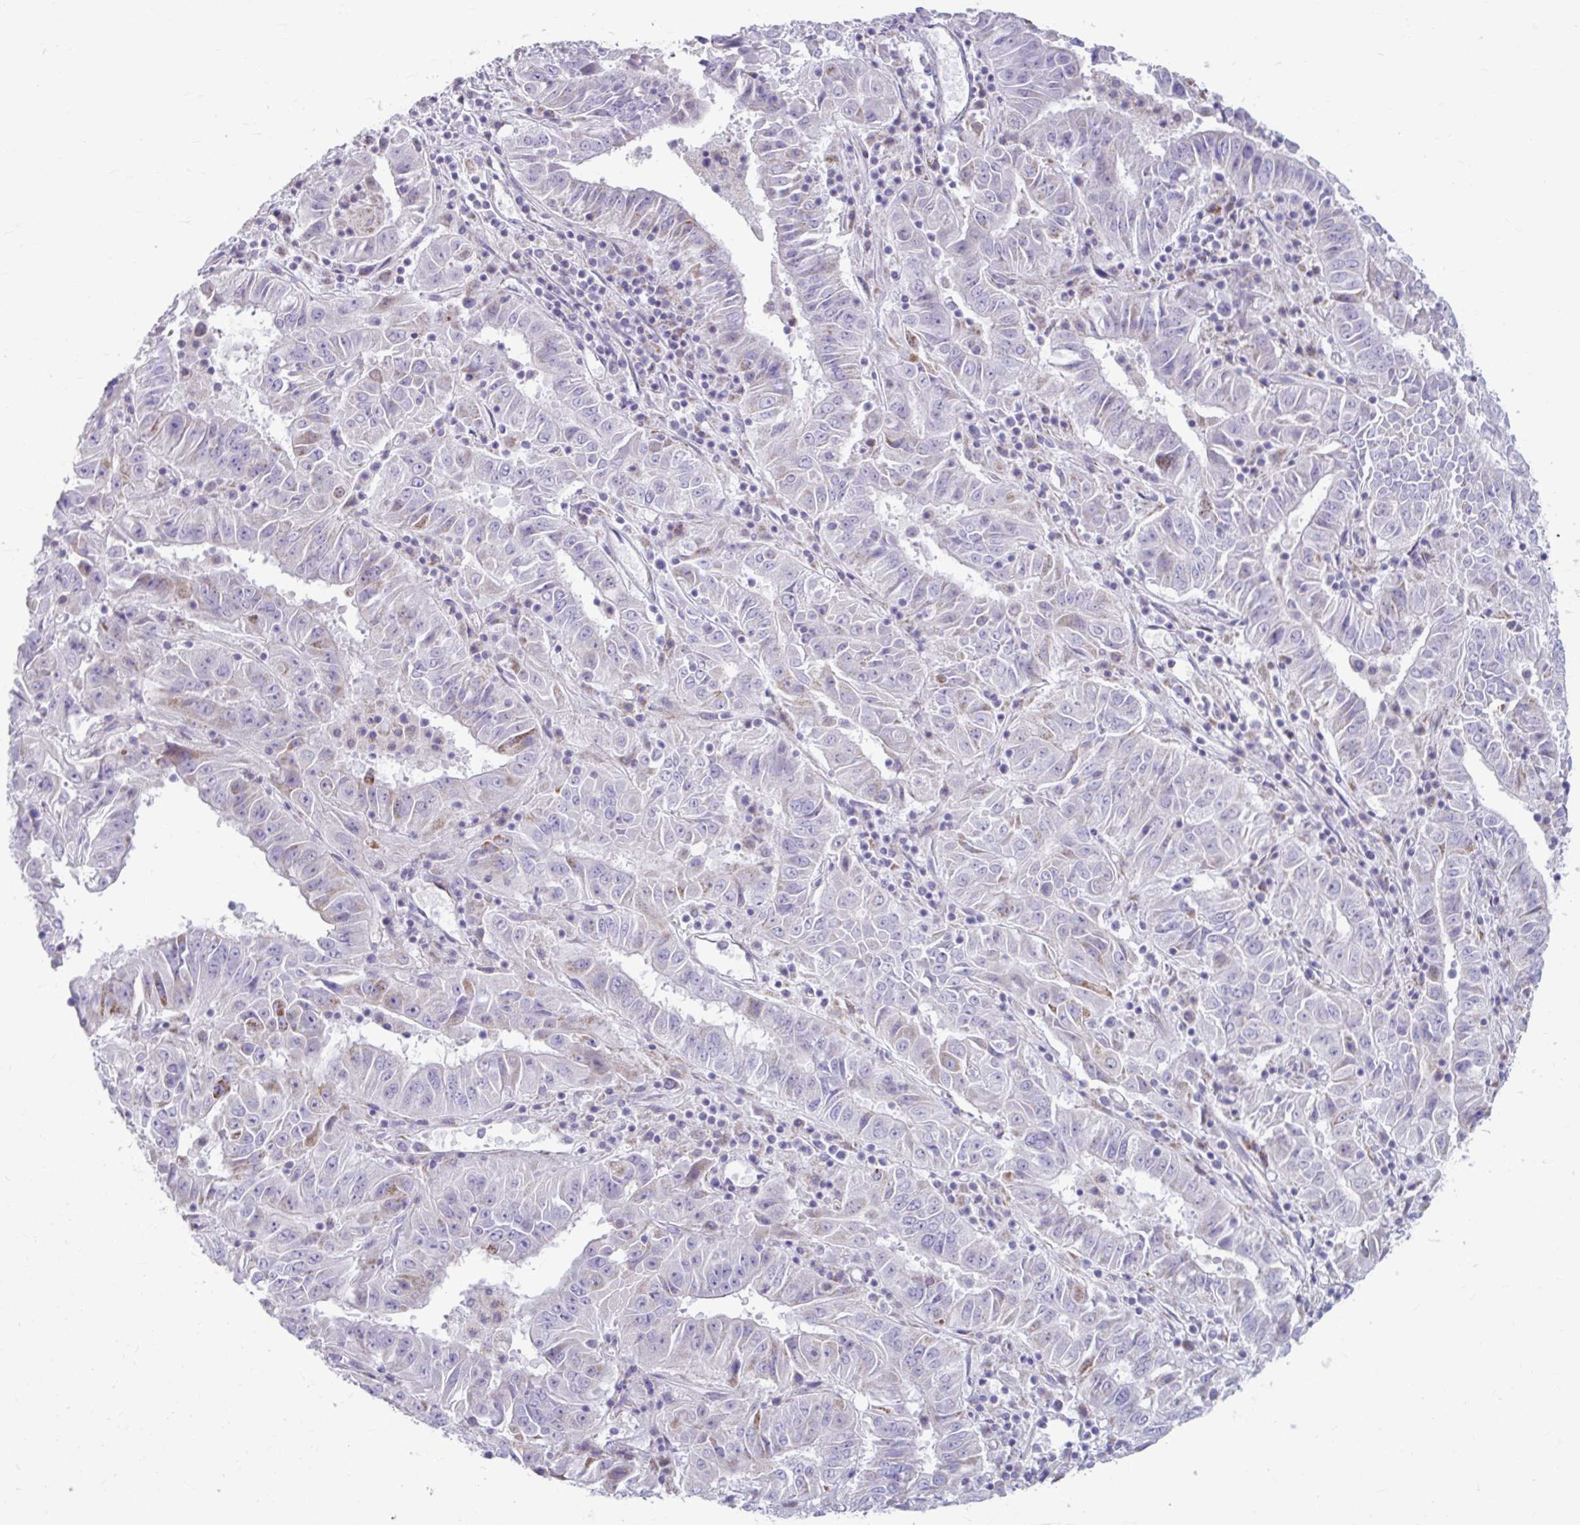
{"staining": {"intensity": "moderate", "quantity": "<25%", "location": "cytoplasmic/membranous"}, "tissue": "pancreatic cancer", "cell_type": "Tumor cells", "image_type": "cancer", "snomed": [{"axis": "morphology", "description": "Adenocarcinoma, NOS"}, {"axis": "topography", "description": "Pancreas"}], "caption": "A brown stain highlights moderate cytoplasmic/membranous expression of a protein in human adenocarcinoma (pancreatic) tumor cells. Nuclei are stained in blue.", "gene": "MSMO1", "patient": {"sex": "male", "age": 63}}